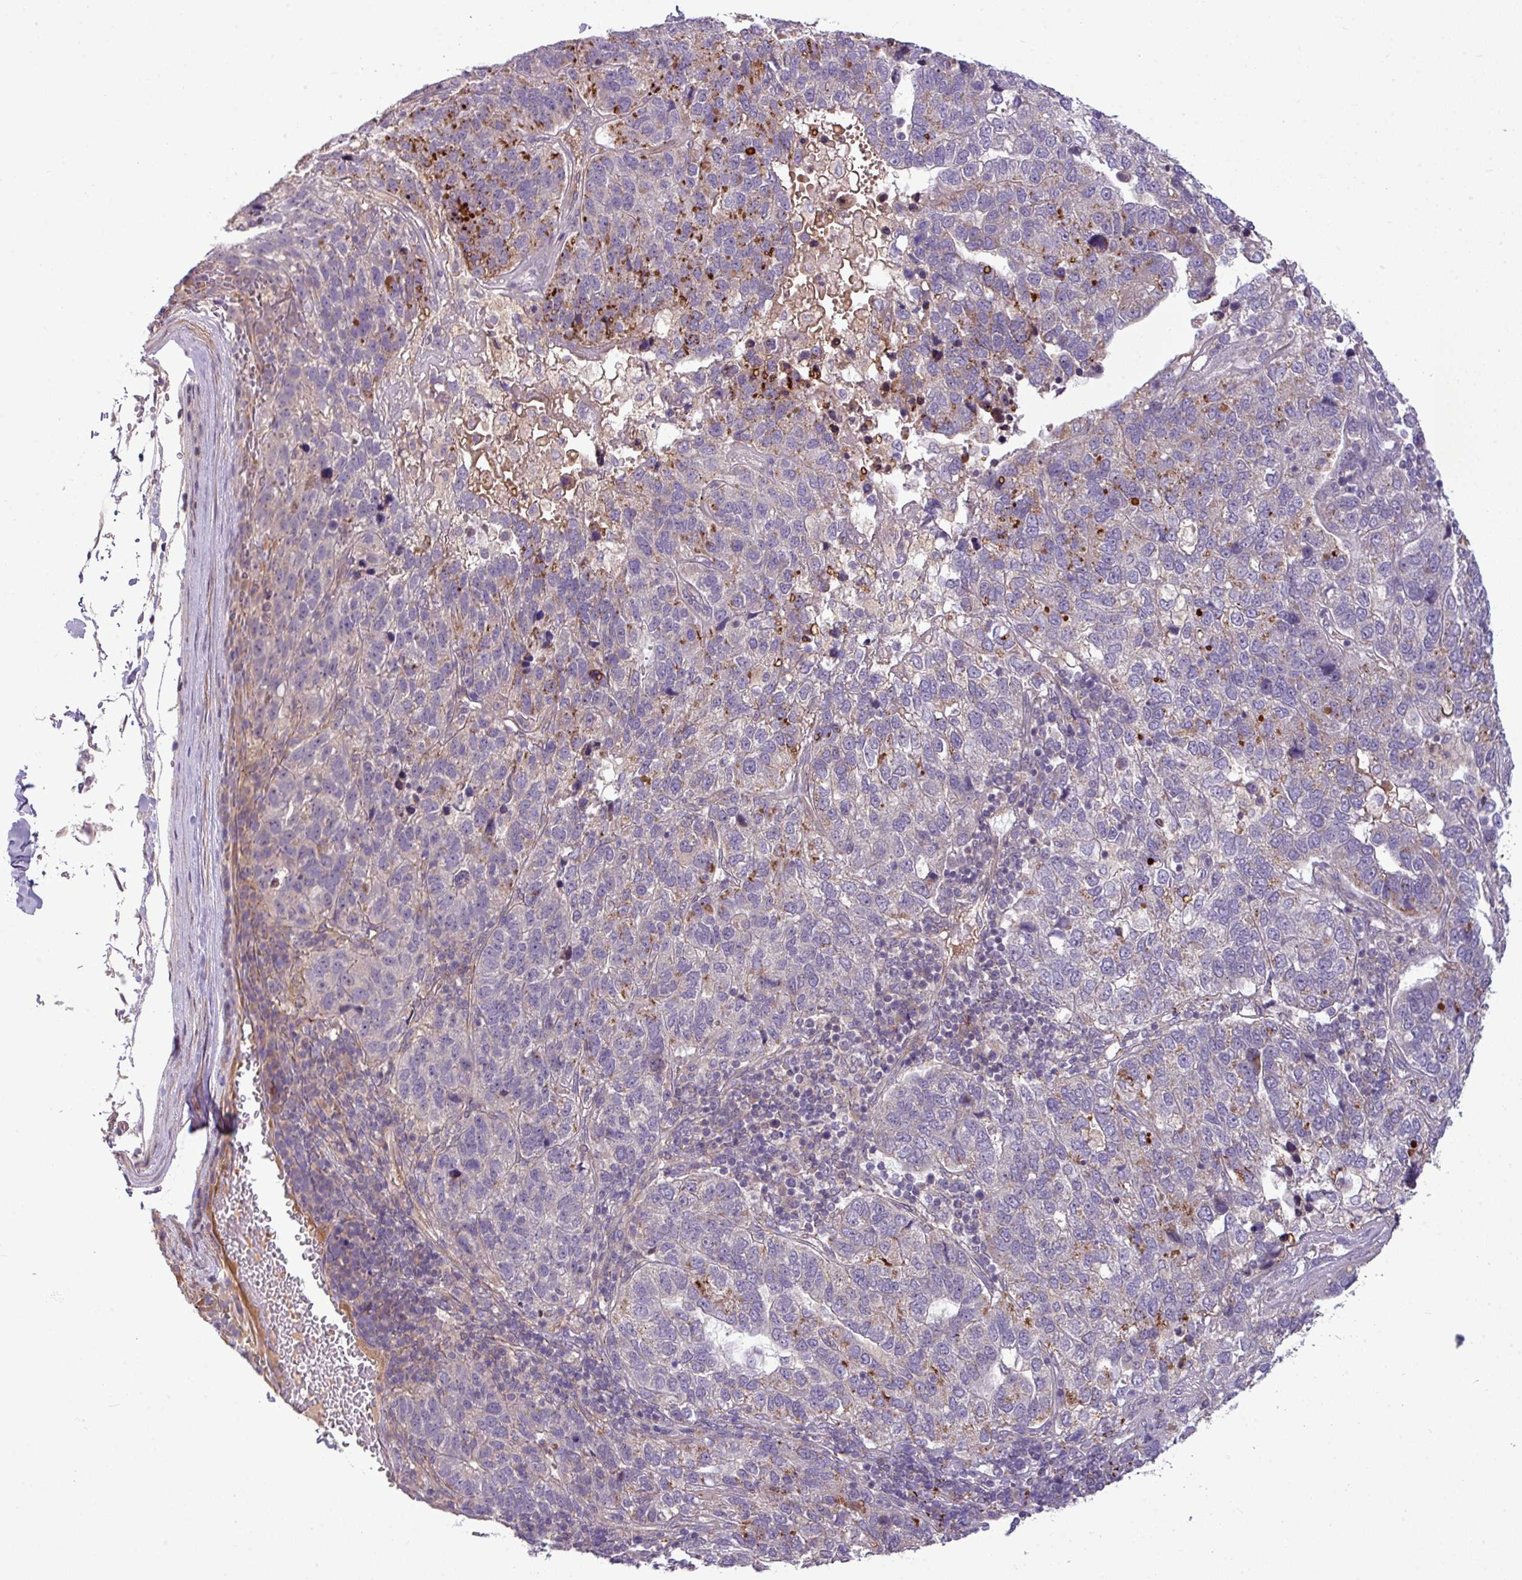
{"staining": {"intensity": "strong", "quantity": "<25%", "location": "cytoplasmic/membranous"}, "tissue": "pancreatic cancer", "cell_type": "Tumor cells", "image_type": "cancer", "snomed": [{"axis": "morphology", "description": "Adenocarcinoma, NOS"}, {"axis": "topography", "description": "Pancreas"}], "caption": "DAB immunohistochemical staining of pancreatic adenocarcinoma displays strong cytoplasmic/membranous protein staining in approximately <25% of tumor cells. The staining is performed using DAB brown chromogen to label protein expression. The nuclei are counter-stained blue using hematoxylin.", "gene": "ZNF35", "patient": {"sex": "female", "age": 61}}